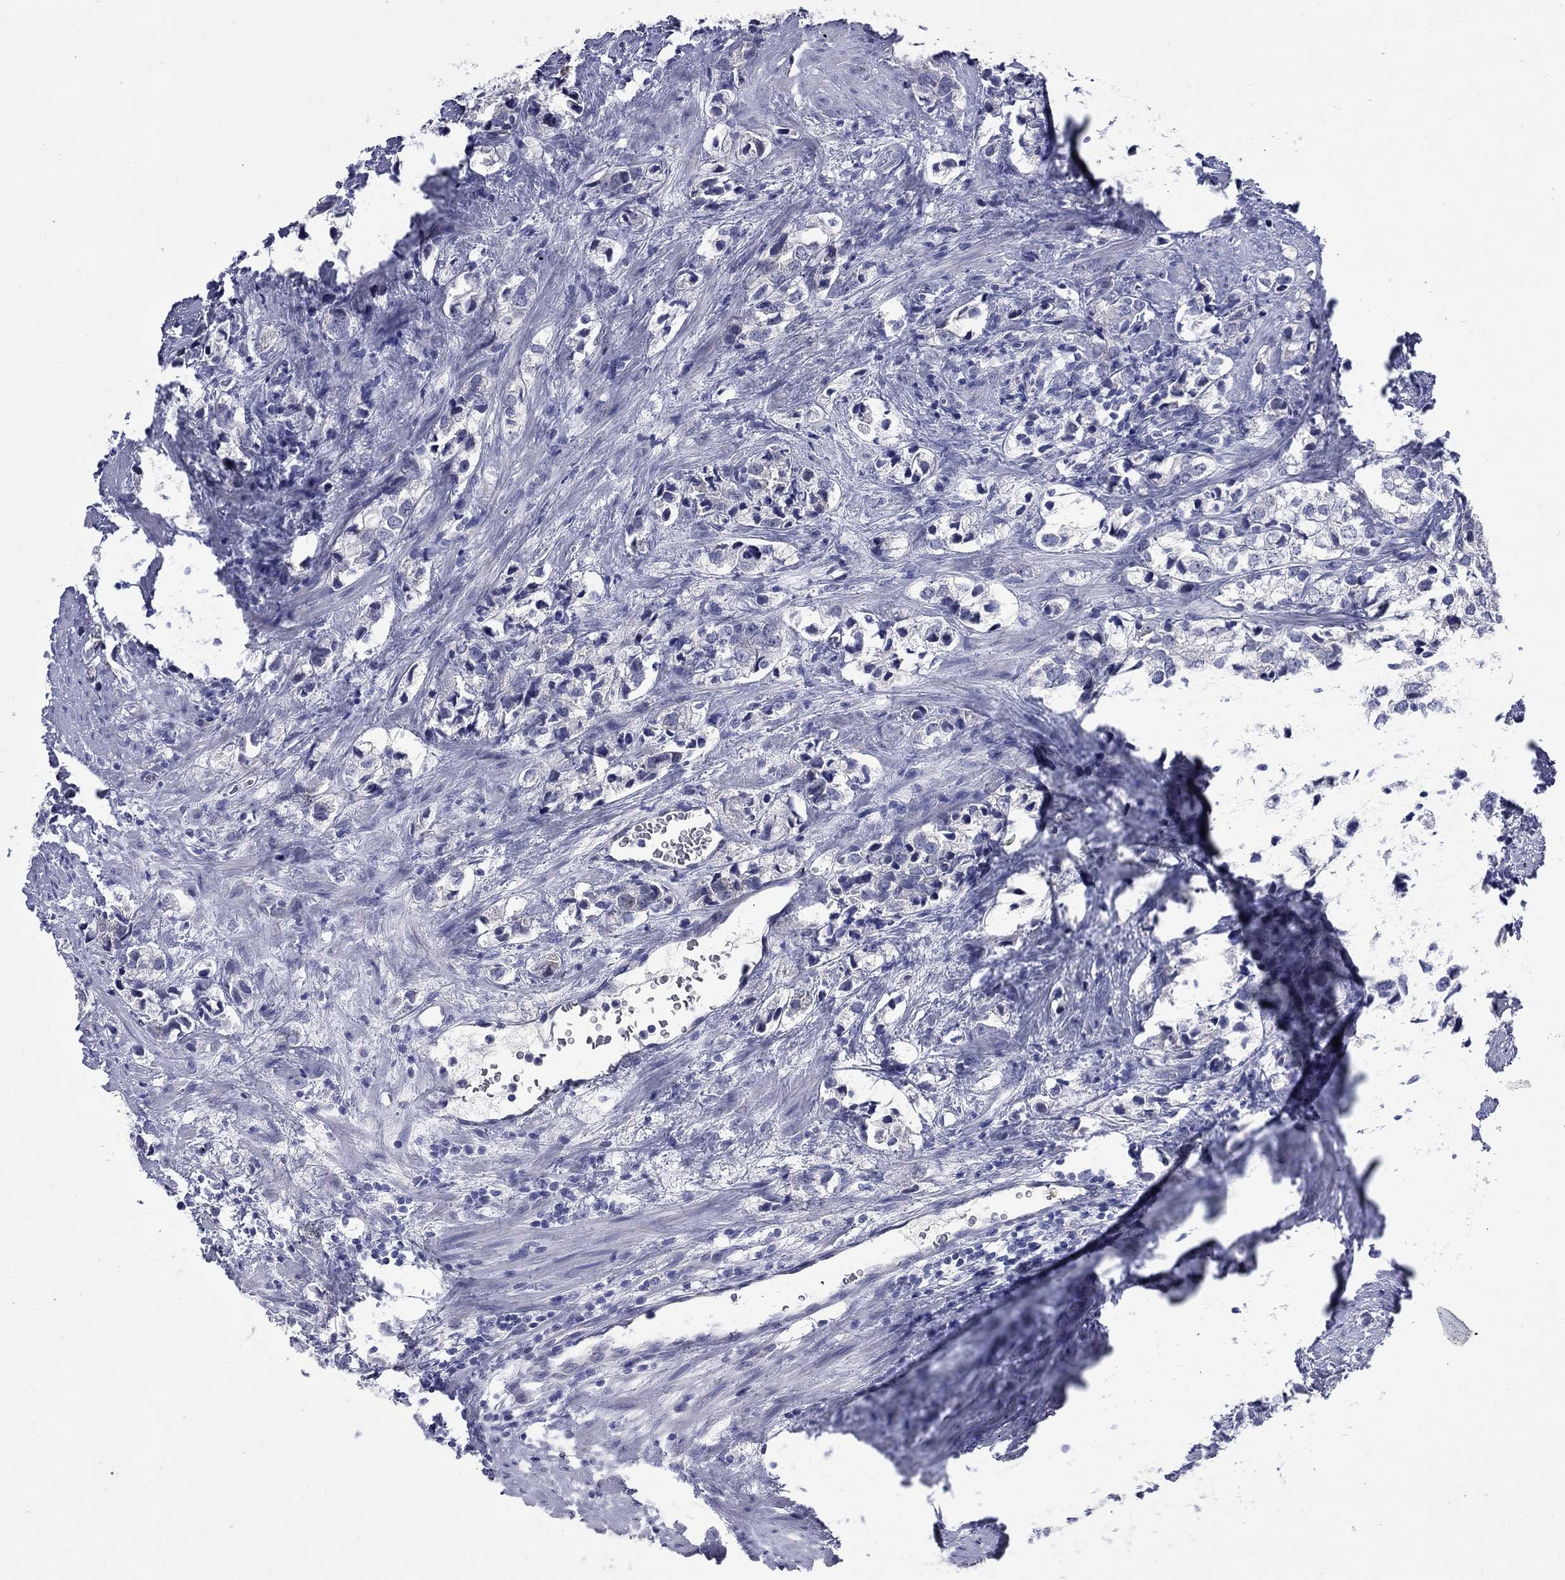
{"staining": {"intensity": "negative", "quantity": "none", "location": "none"}, "tissue": "prostate cancer", "cell_type": "Tumor cells", "image_type": "cancer", "snomed": [{"axis": "morphology", "description": "Adenocarcinoma, NOS"}, {"axis": "topography", "description": "Prostate and seminal vesicle, NOS"}], "caption": "High magnification brightfield microscopy of adenocarcinoma (prostate) stained with DAB (3,3'-diaminobenzidine) (brown) and counterstained with hematoxylin (blue): tumor cells show no significant positivity. Brightfield microscopy of immunohistochemistry (IHC) stained with DAB (3,3'-diaminobenzidine) (brown) and hematoxylin (blue), captured at high magnification.", "gene": "UNC119B", "patient": {"sex": "male", "age": 63}}